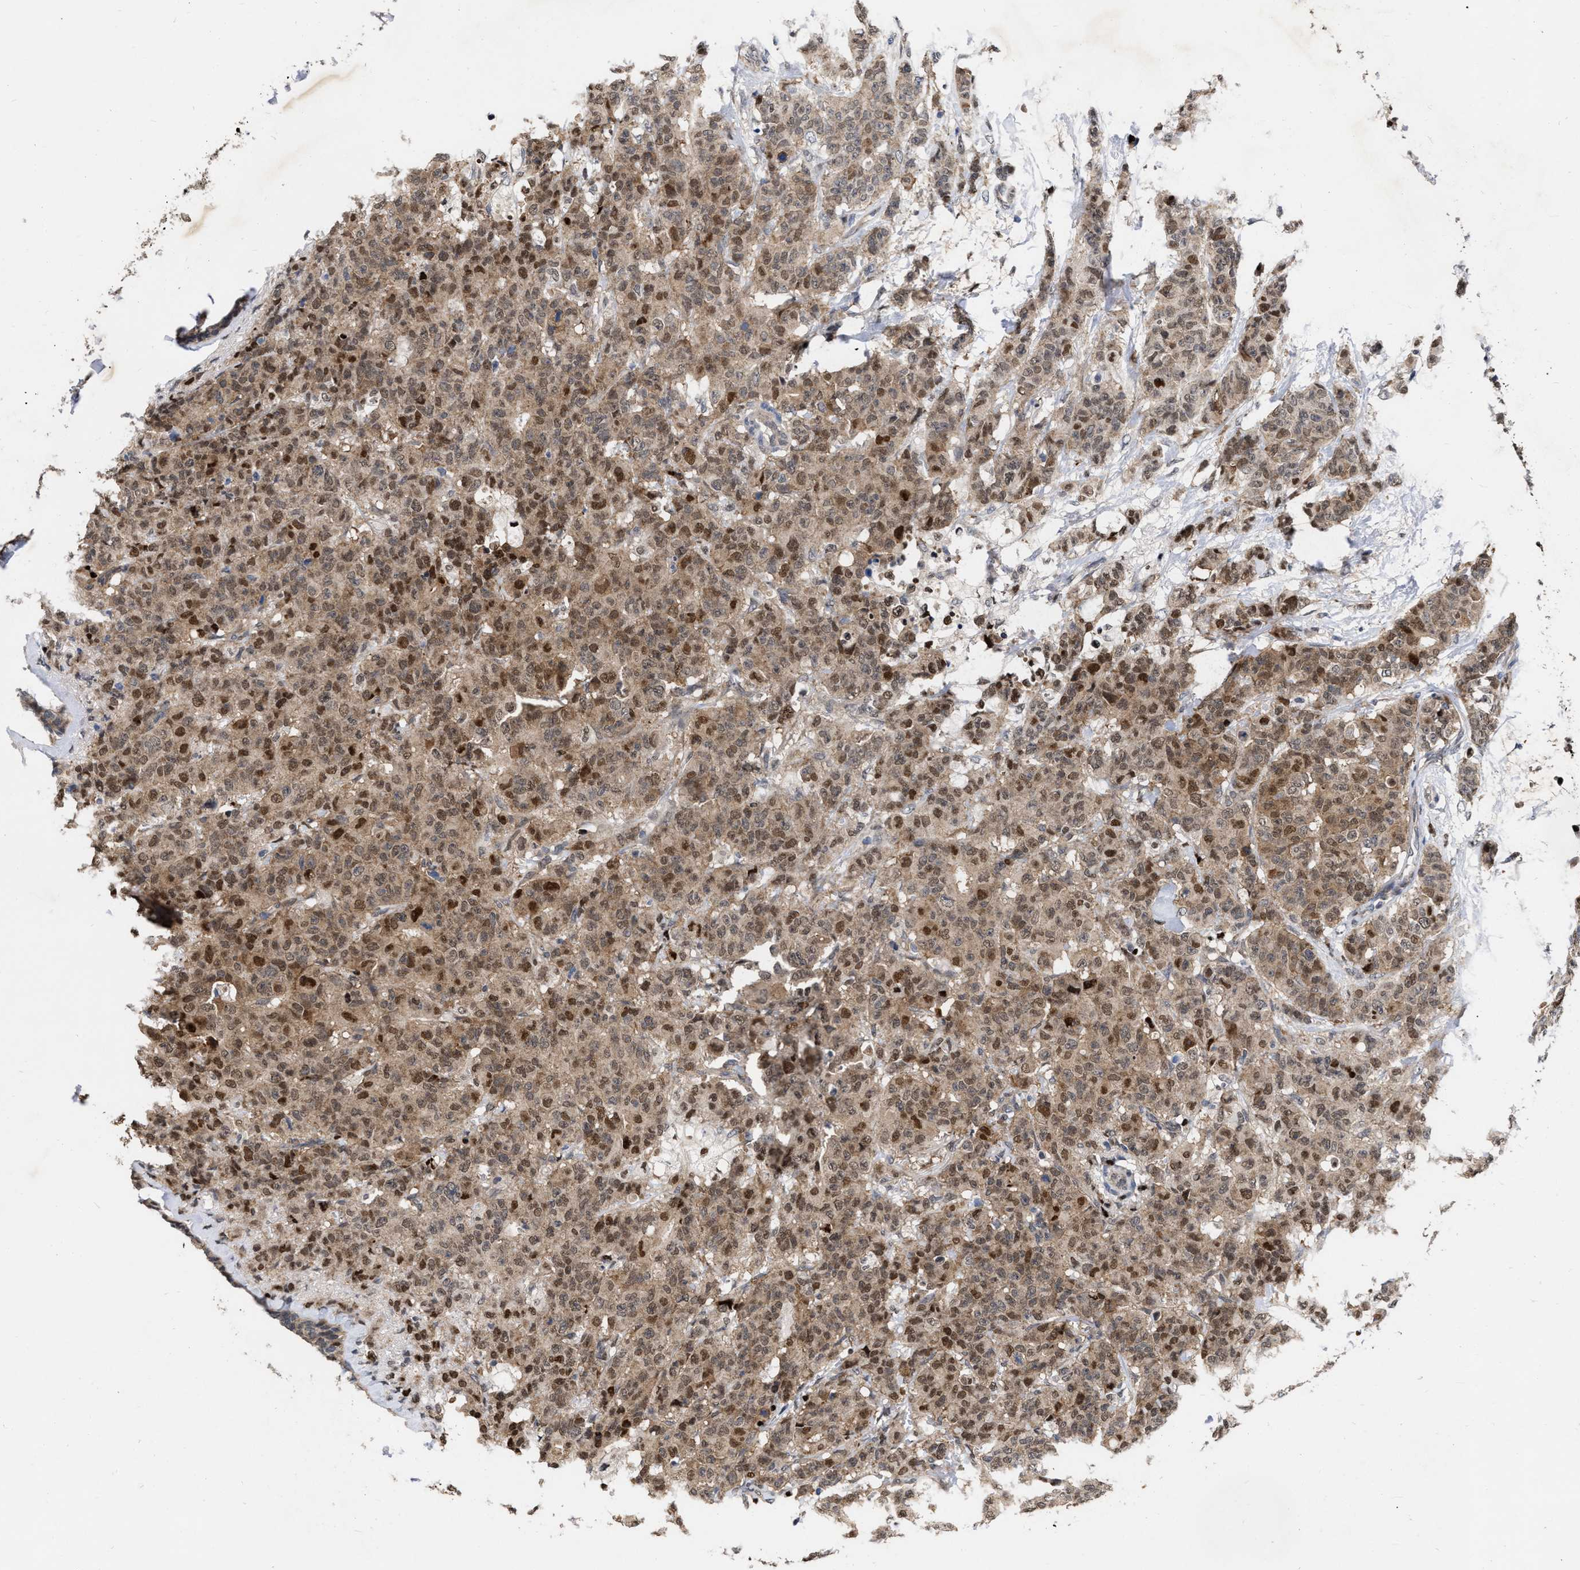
{"staining": {"intensity": "moderate", "quantity": ">75%", "location": "cytoplasmic/membranous,nuclear"}, "tissue": "breast cancer", "cell_type": "Tumor cells", "image_type": "cancer", "snomed": [{"axis": "morphology", "description": "Normal tissue, NOS"}, {"axis": "morphology", "description": "Duct carcinoma"}, {"axis": "topography", "description": "Breast"}], "caption": "Breast cancer stained for a protein (brown) displays moderate cytoplasmic/membranous and nuclear positive positivity in approximately >75% of tumor cells.", "gene": "MDM4", "patient": {"sex": "female", "age": 40}}